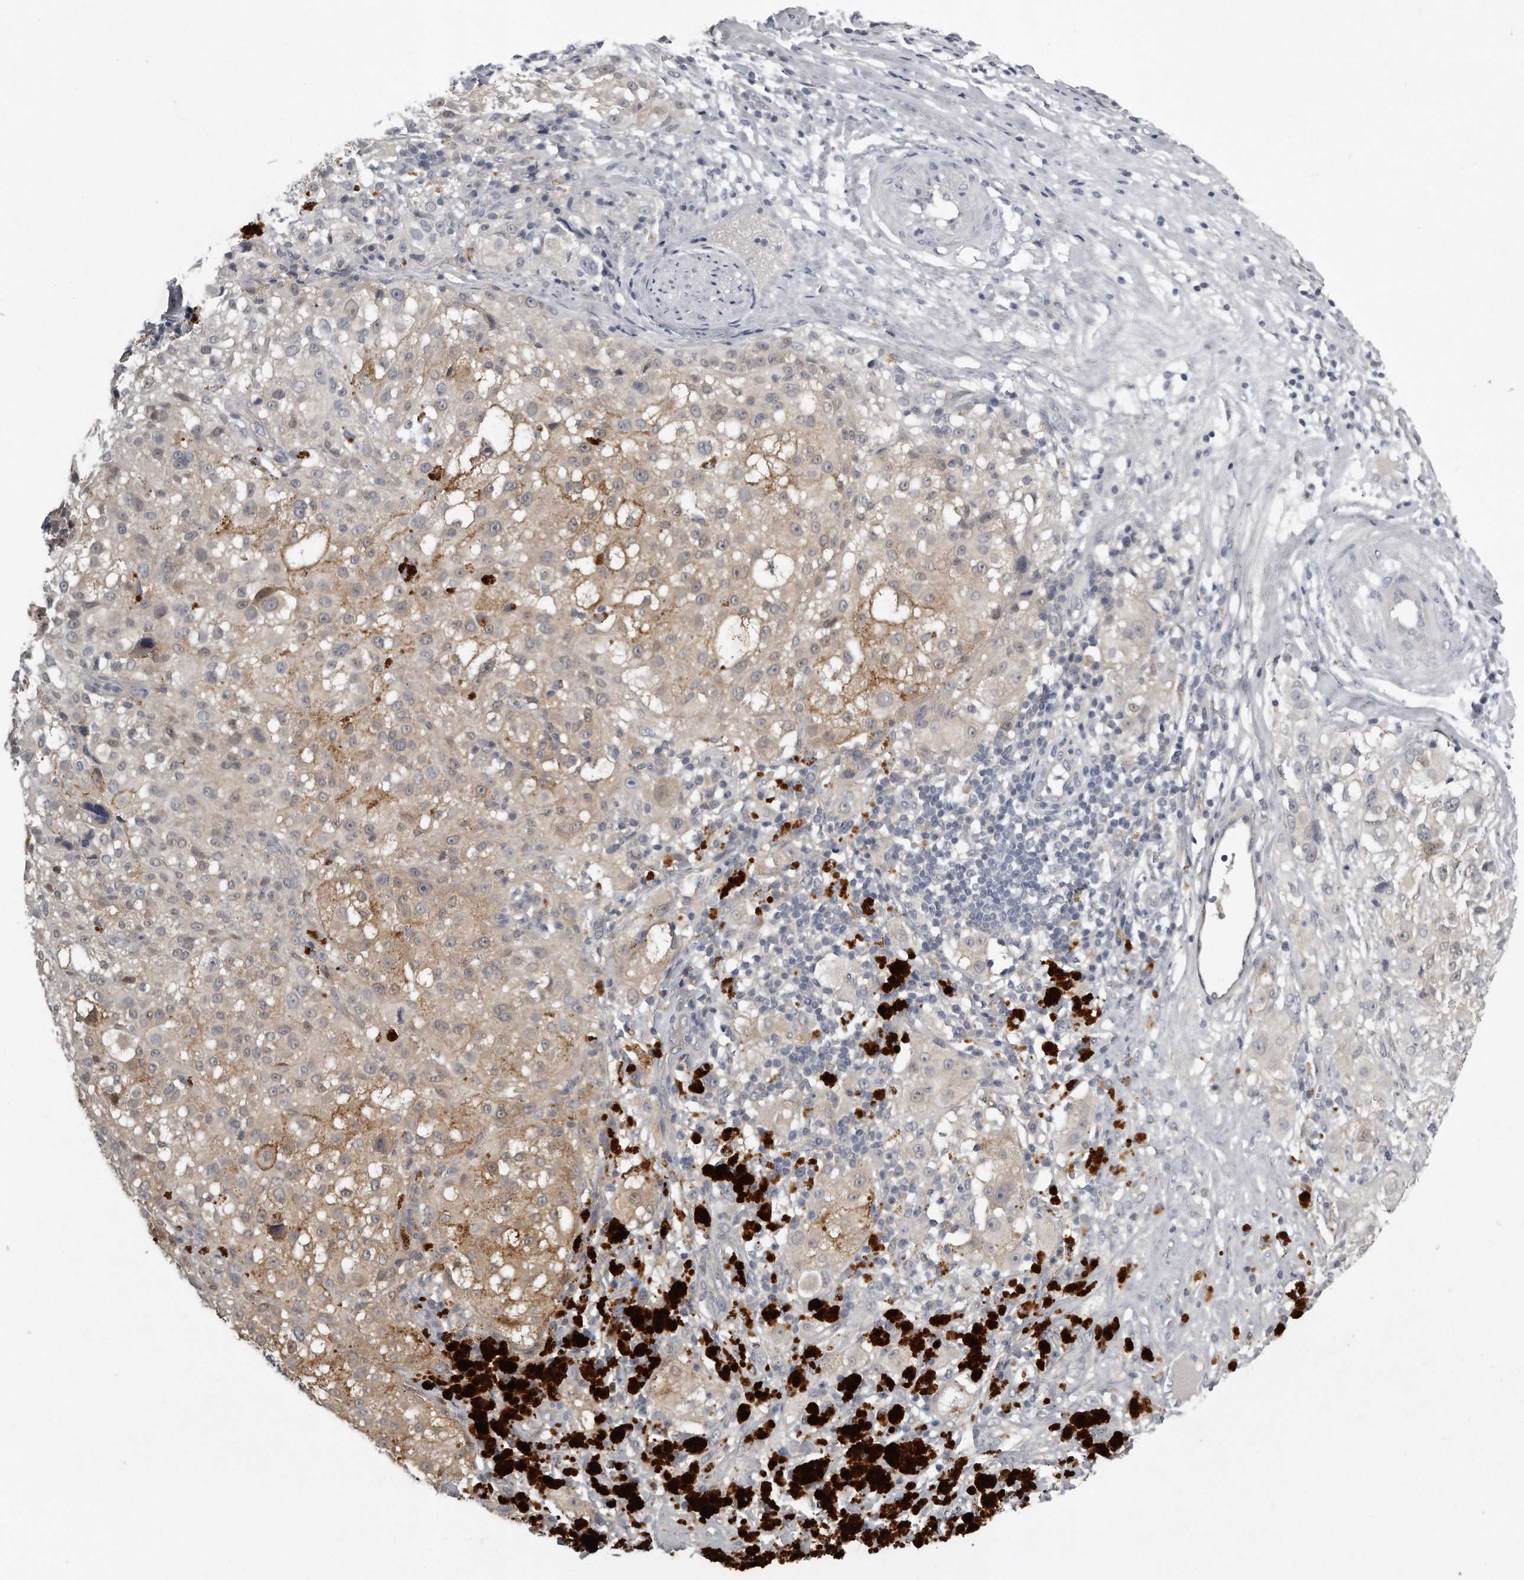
{"staining": {"intensity": "weak", "quantity": "25%-75%", "location": "cytoplasmic/membranous"}, "tissue": "melanoma", "cell_type": "Tumor cells", "image_type": "cancer", "snomed": [{"axis": "morphology", "description": "Necrosis, NOS"}, {"axis": "morphology", "description": "Malignant melanoma, NOS"}, {"axis": "topography", "description": "Skin"}], "caption": "Immunohistochemistry histopathology image of neoplastic tissue: malignant melanoma stained using immunohistochemistry exhibits low levels of weak protein expression localized specifically in the cytoplasmic/membranous of tumor cells, appearing as a cytoplasmic/membranous brown color.", "gene": "GGCT", "patient": {"sex": "female", "age": 87}}